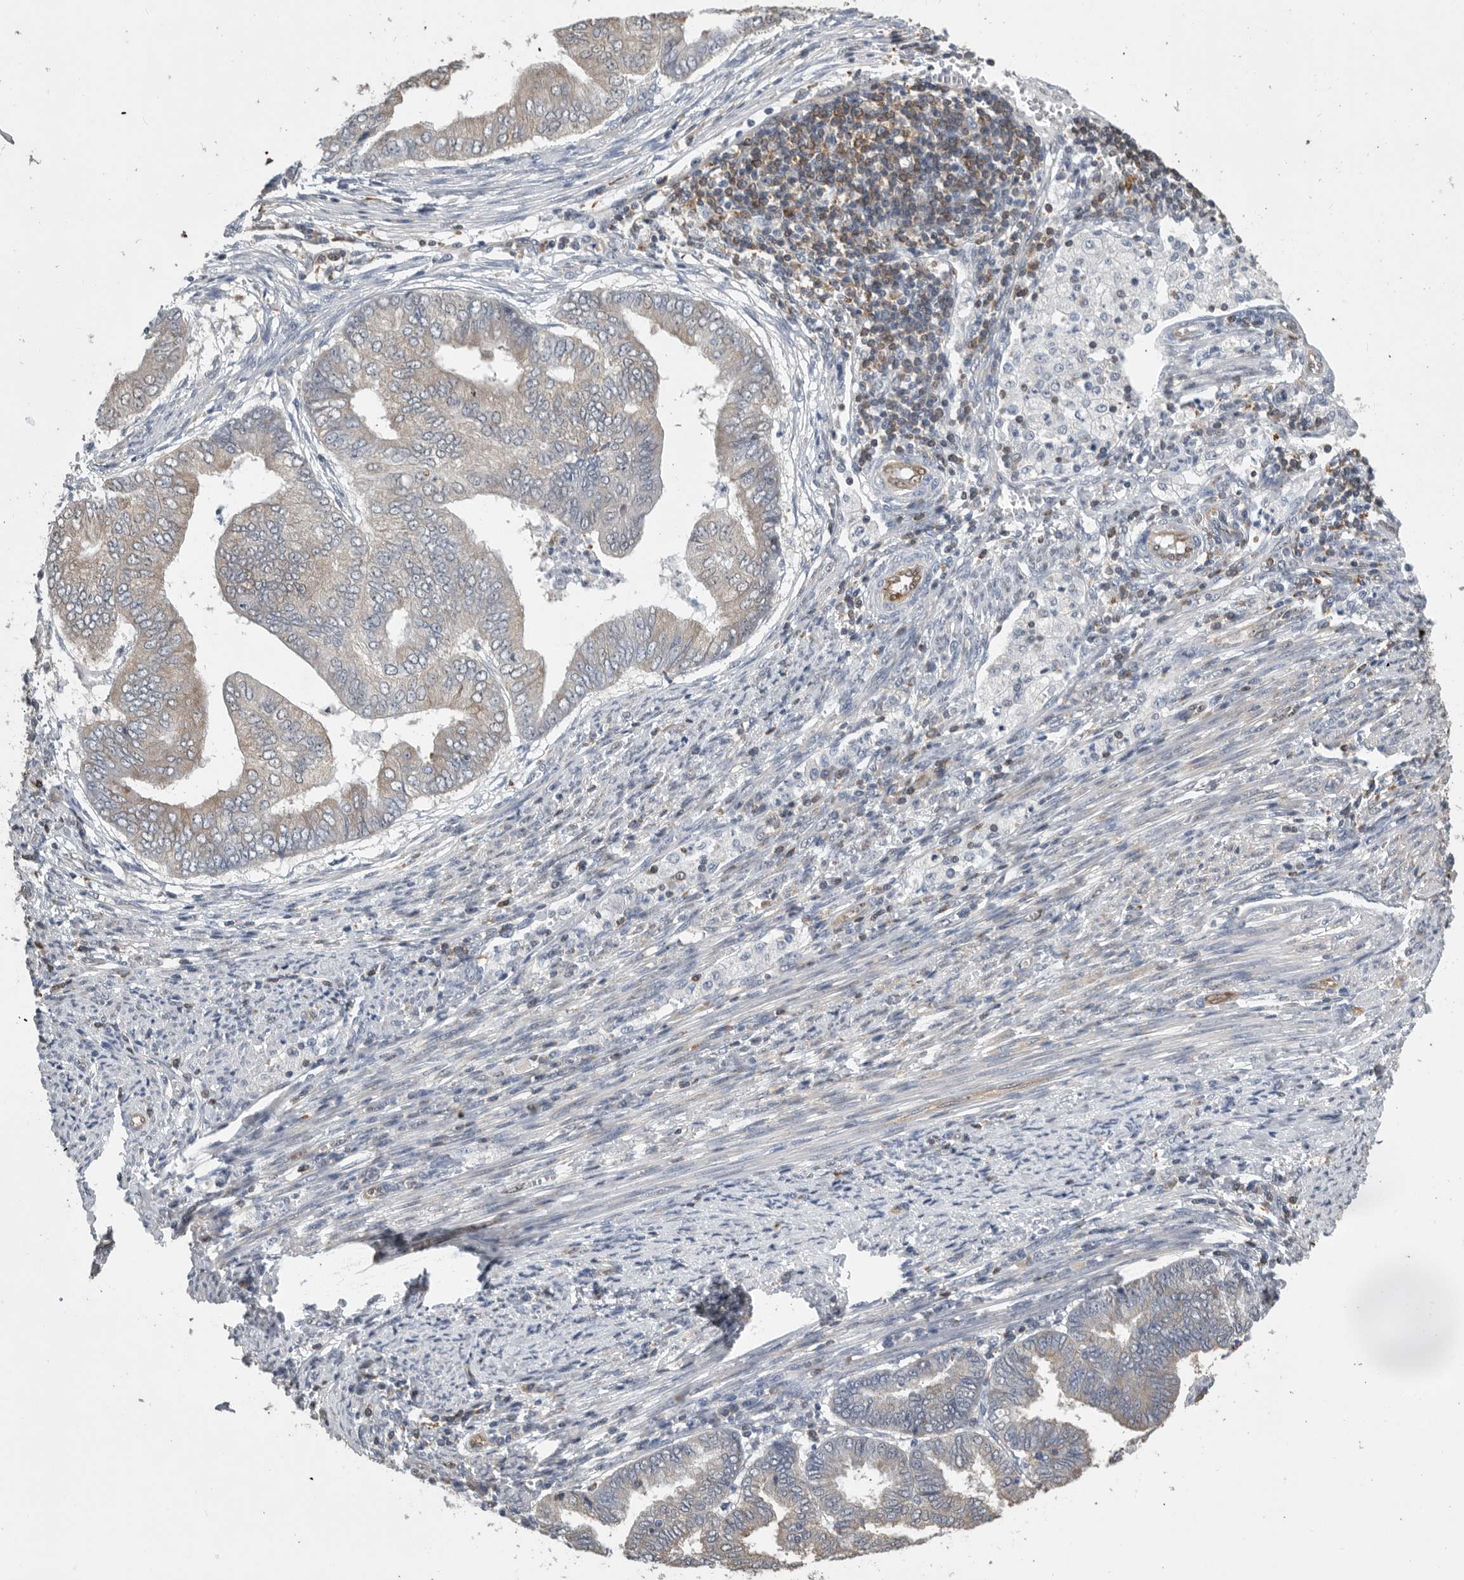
{"staining": {"intensity": "weak", "quantity": "<25%", "location": "cytoplasmic/membranous"}, "tissue": "endometrial cancer", "cell_type": "Tumor cells", "image_type": "cancer", "snomed": [{"axis": "morphology", "description": "Polyp, NOS"}, {"axis": "morphology", "description": "Adenocarcinoma, NOS"}, {"axis": "morphology", "description": "Adenoma, NOS"}, {"axis": "topography", "description": "Endometrium"}], "caption": "An immunohistochemistry (IHC) image of endometrial cancer (polyp) is shown. There is no staining in tumor cells of endometrial cancer (polyp).", "gene": "PDCD4", "patient": {"sex": "female", "age": 79}}